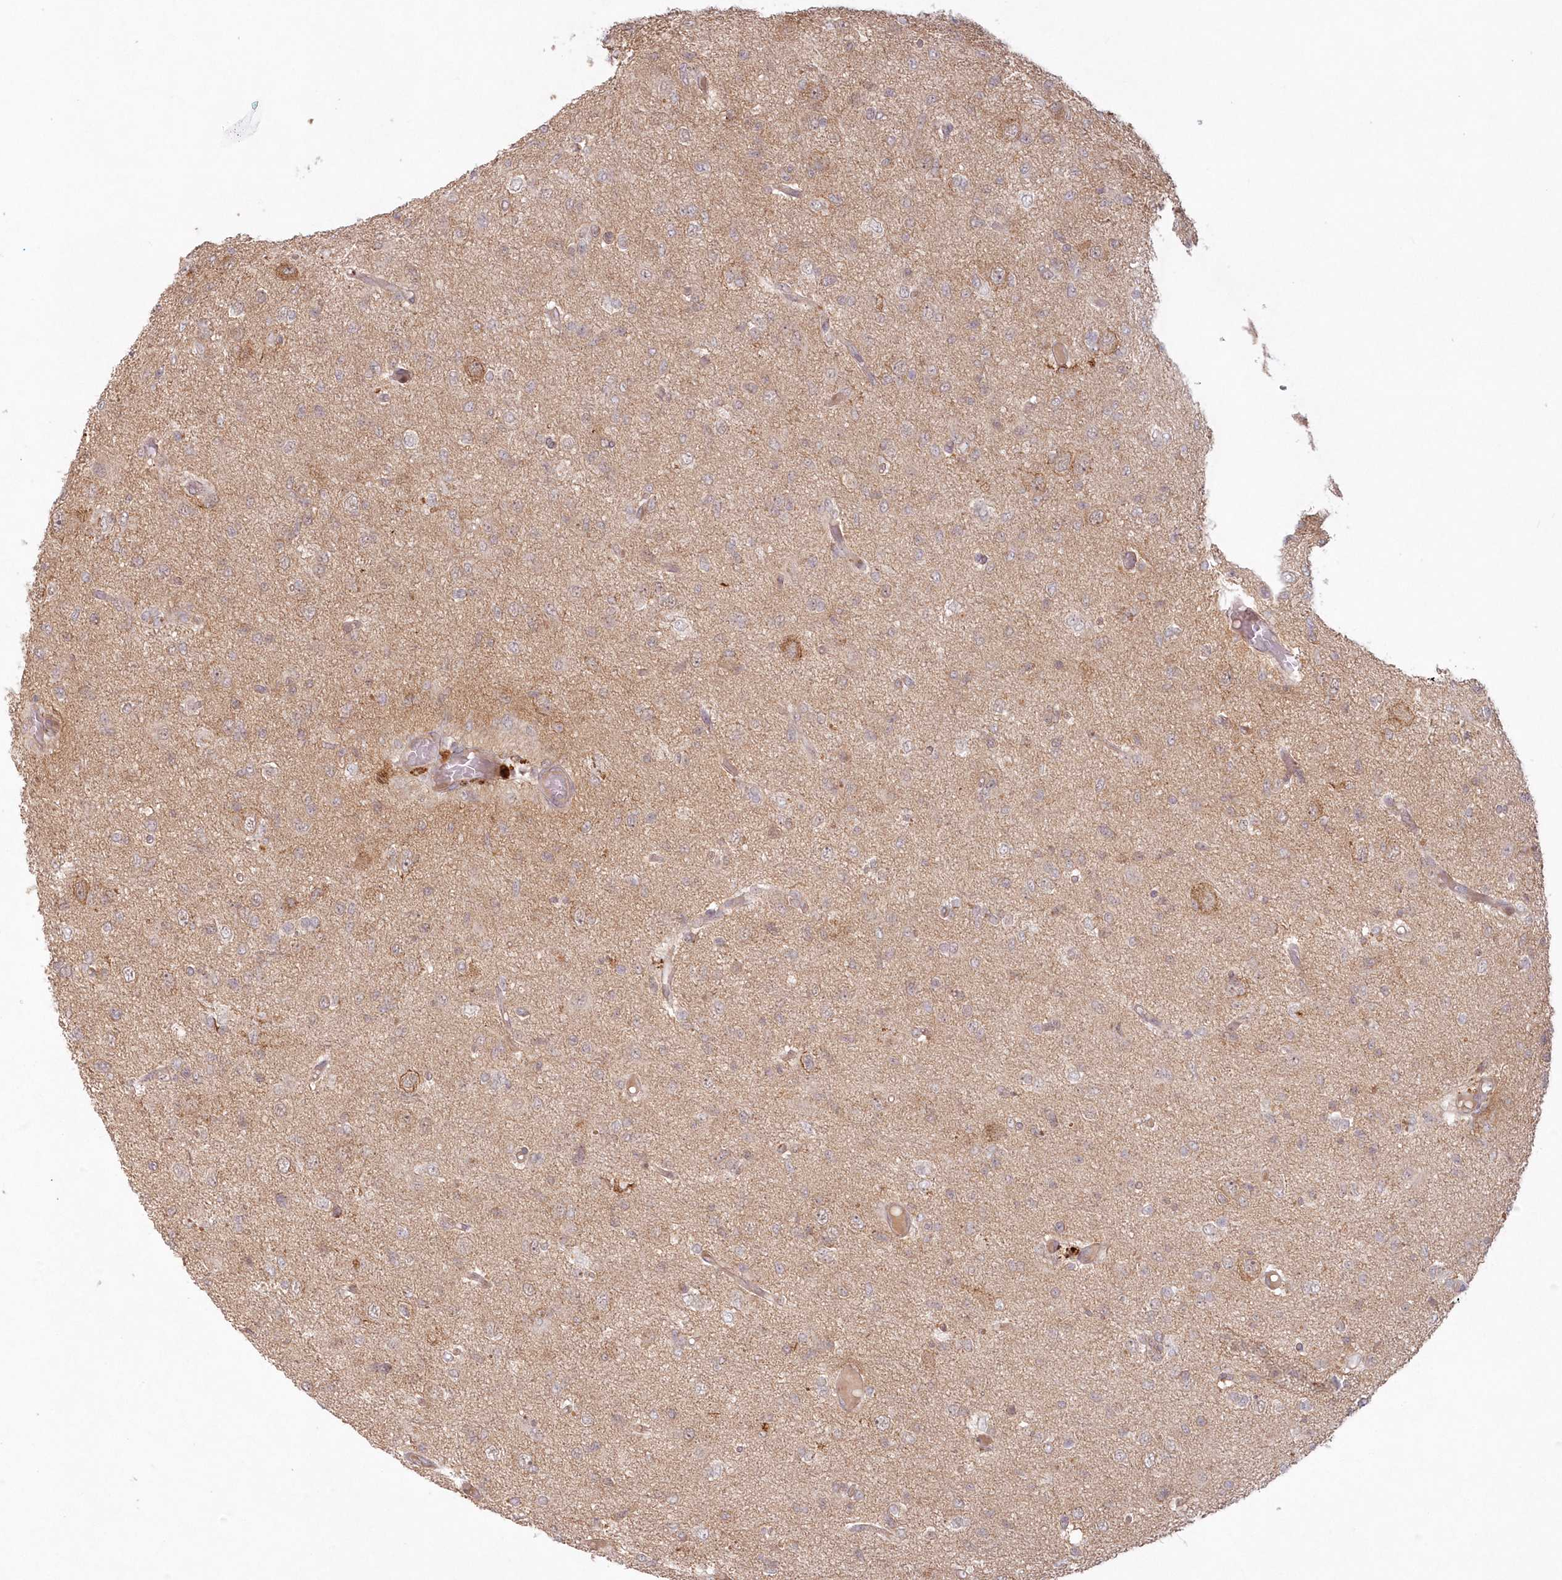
{"staining": {"intensity": "weak", "quantity": "25%-75%", "location": "cytoplasmic/membranous"}, "tissue": "glioma", "cell_type": "Tumor cells", "image_type": "cancer", "snomed": [{"axis": "morphology", "description": "Glioma, malignant, High grade"}, {"axis": "topography", "description": "Brain"}], "caption": "High-magnification brightfield microscopy of malignant high-grade glioma stained with DAB (3,3'-diaminobenzidine) (brown) and counterstained with hematoxylin (blue). tumor cells exhibit weak cytoplasmic/membranous positivity is appreciated in approximately25%-75% of cells.", "gene": "TOGARAM2", "patient": {"sex": "female", "age": 59}}